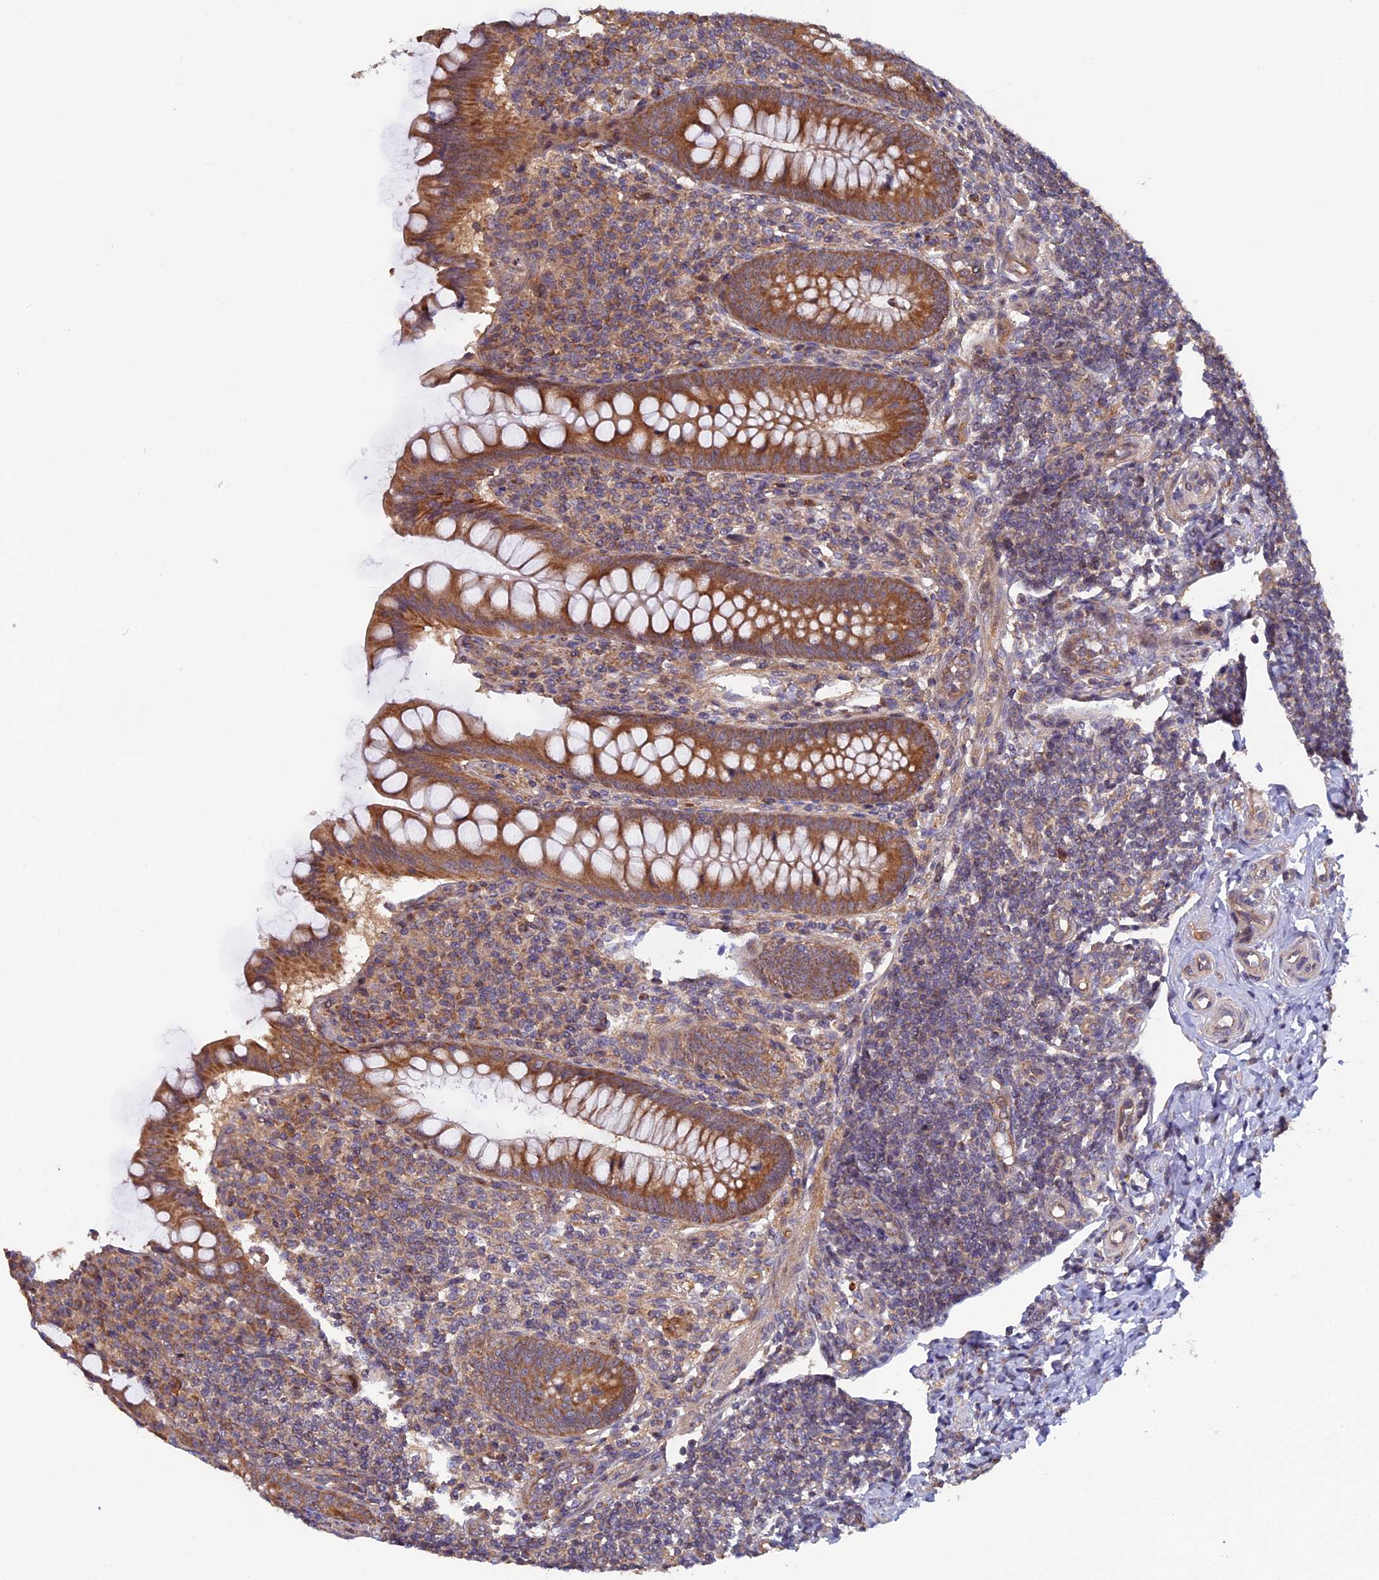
{"staining": {"intensity": "strong", "quantity": ">75%", "location": "cytoplasmic/membranous"}, "tissue": "appendix", "cell_type": "Glandular cells", "image_type": "normal", "snomed": [{"axis": "morphology", "description": "Normal tissue, NOS"}, {"axis": "topography", "description": "Appendix"}], "caption": "About >75% of glandular cells in benign human appendix reveal strong cytoplasmic/membranous protein expression as visualized by brown immunohistochemical staining.", "gene": "FERMT1", "patient": {"sex": "female", "age": 33}}